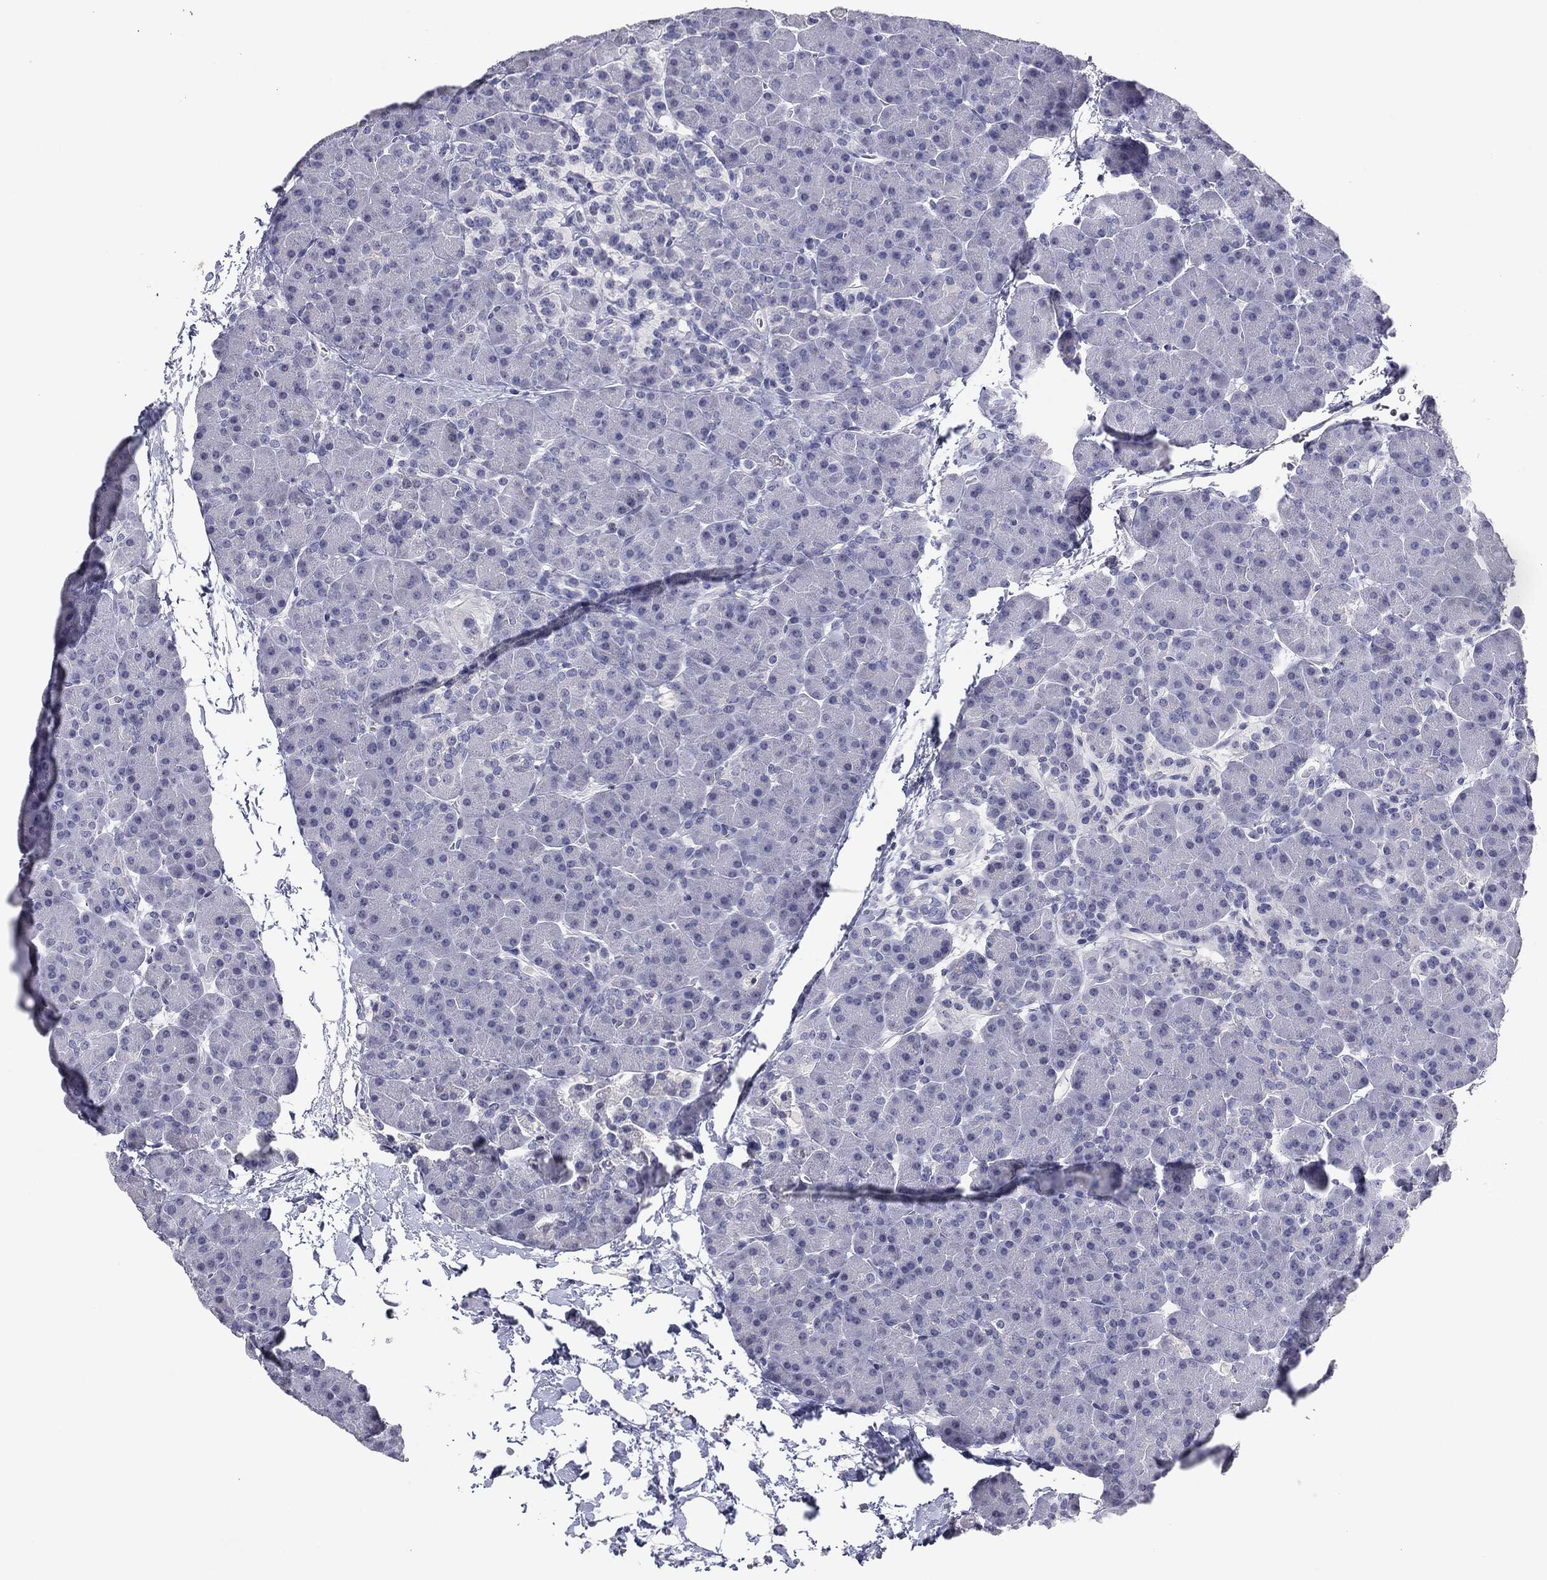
{"staining": {"intensity": "negative", "quantity": "none", "location": "none"}, "tissue": "pancreas", "cell_type": "Exocrine glandular cells", "image_type": "normal", "snomed": [{"axis": "morphology", "description": "Normal tissue, NOS"}, {"axis": "topography", "description": "Pancreas"}], "caption": "Exocrine glandular cells show no significant protein positivity in normal pancreas. Brightfield microscopy of immunohistochemistry (IHC) stained with DAB (3,3'-diaminobenzidine) (brown) and hematoxylin (blue), captured at high magnification.", "gene": "SERPINB4", "patient": {"sex": "female", "age": 44}}